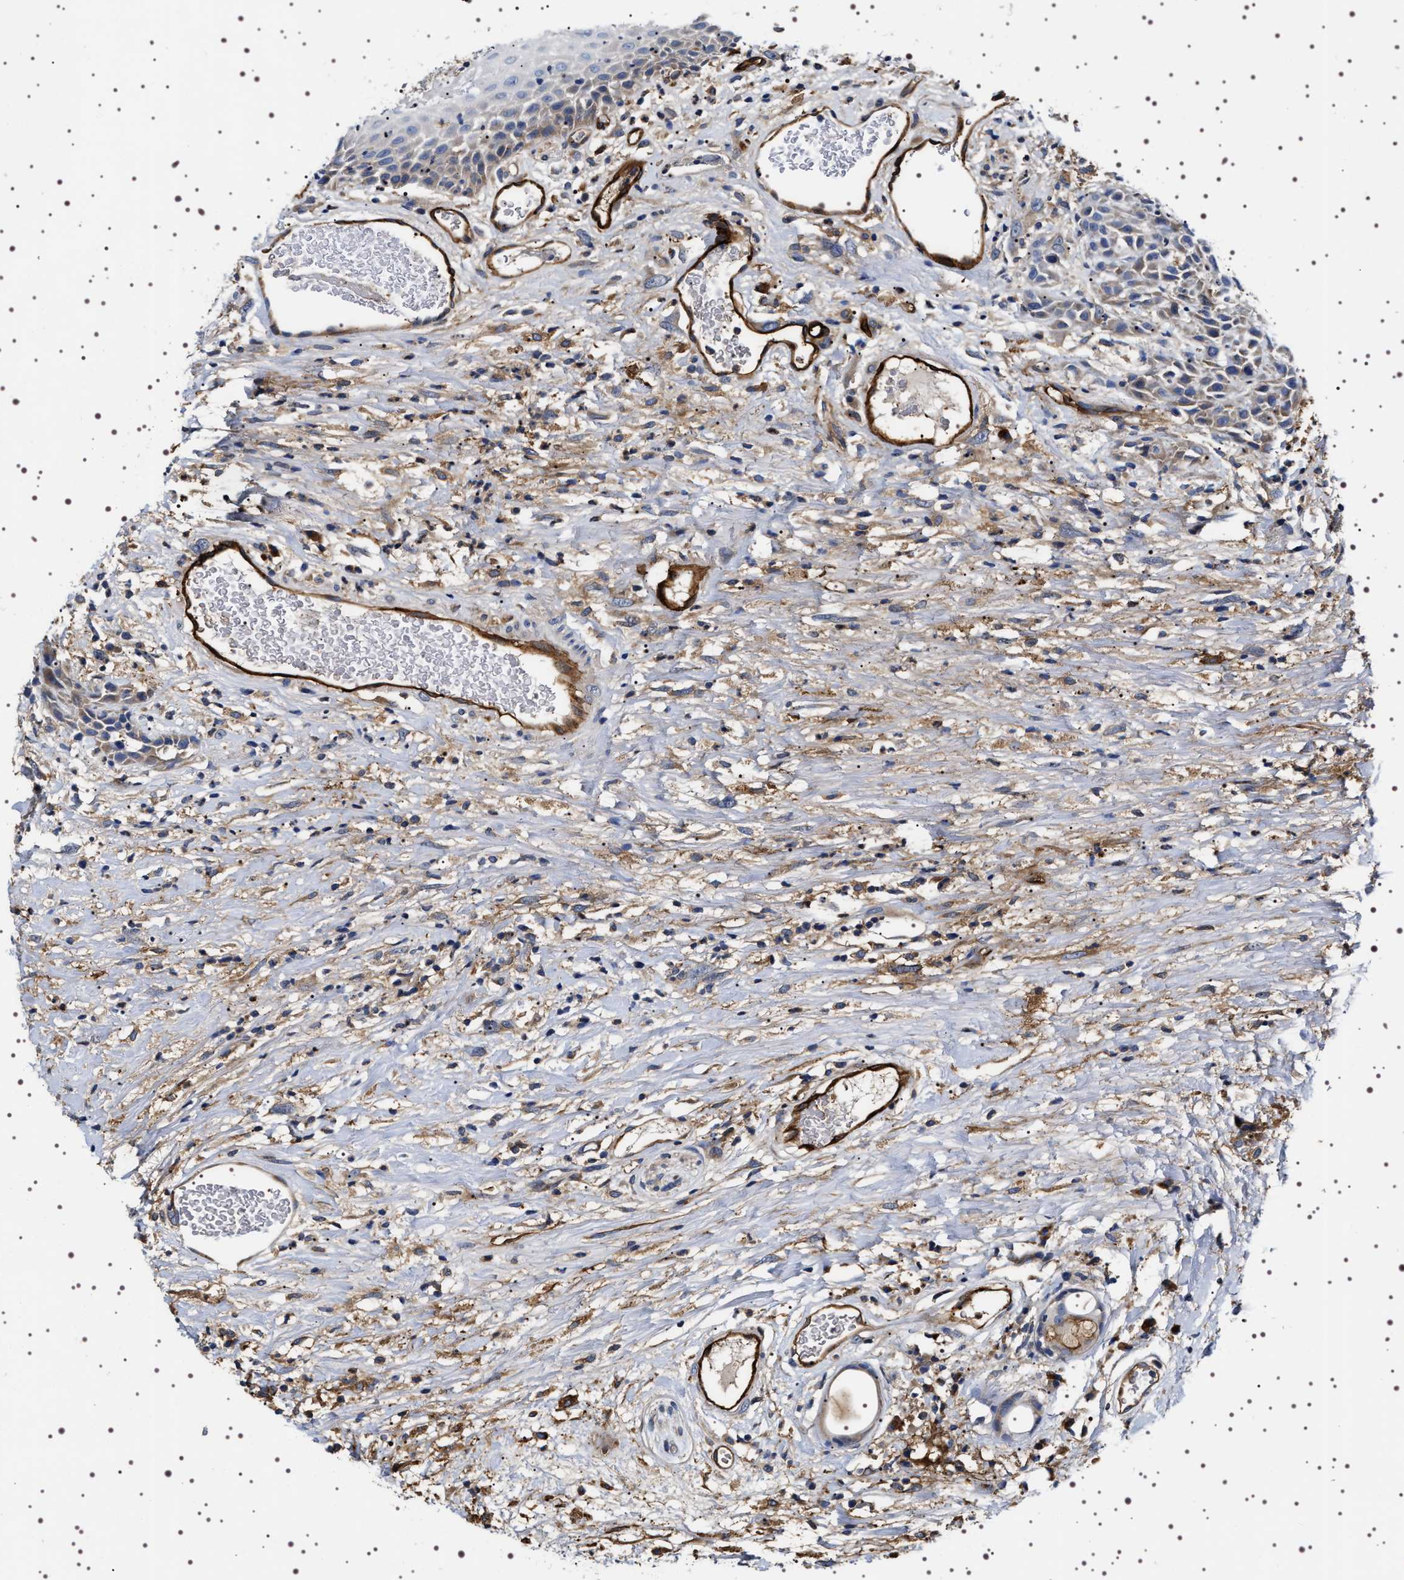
{"staining": {"intensity": "weak", "quantity": "<25%", "location": "cytoplasmic/membranous"}, "tissue": "head and neck cancer", "cell_type": "Tumor cells", "image_type": "cancer", "snomed": [{"axis": "morphology", "description": "Normal tissue, NOS"}, {"axis": "morphology", "description": "Squamous cell carcinoma, NOS"}, {"axis": "topography", "description": "Cartilage tissue"}, {"axis": "topography", "description": "Head-Neck"}], "caption": "There is no significant staining in tumor cells of head and neck squamous cell carcinoma.", "gene": "ALPL", "patient": {"sex": "male", "age": 62}}